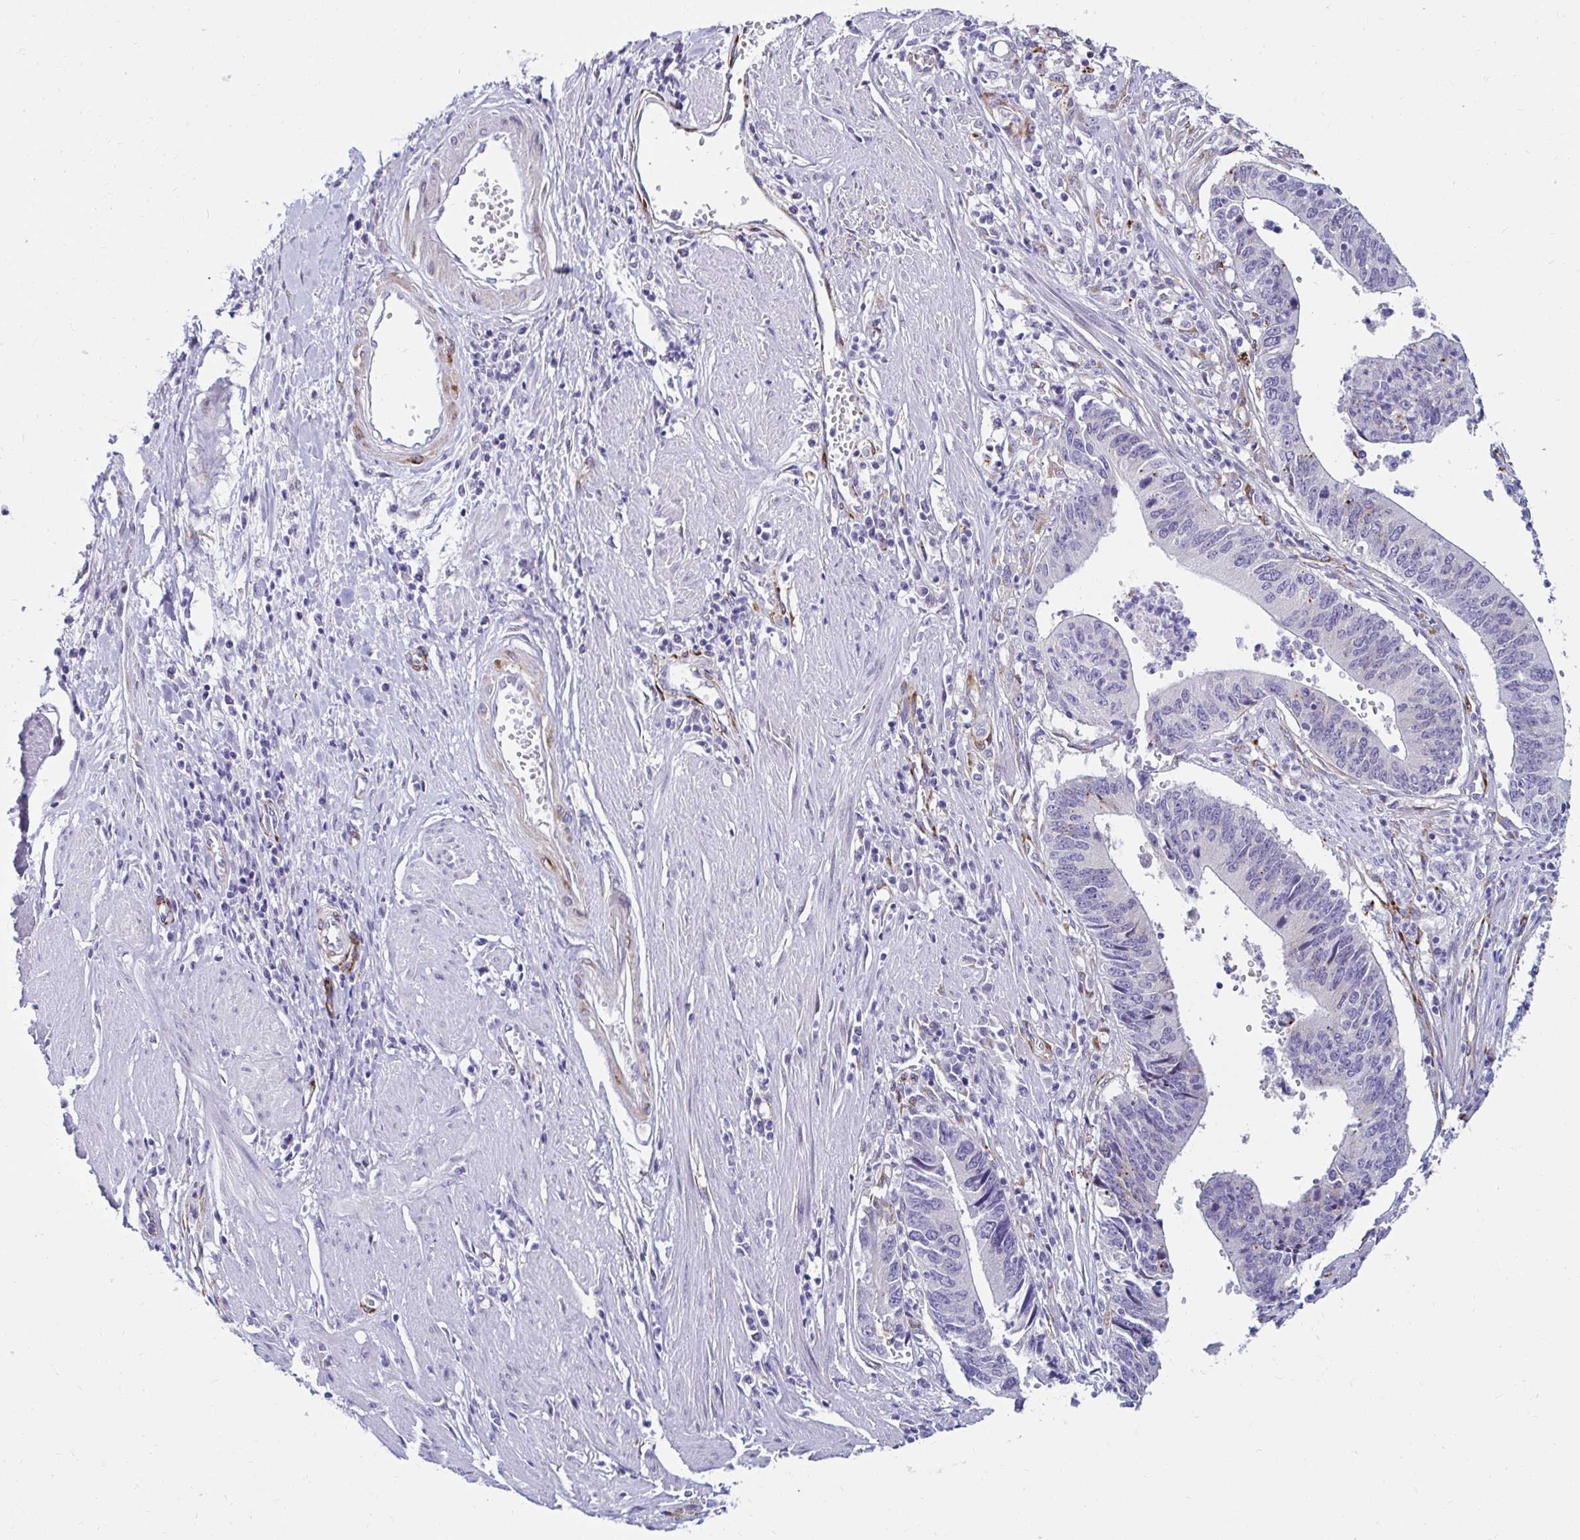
{"staining": {"intensity": "negative", "quantity": "none", "location": "none"}, "tissue": "stomach cancer", "cell_type": "Tumor cells", "image_type": "cancer", "snomed": [{"axis": "morphology", "description": "Adenocarcinoma, NOS"}, {"axis": "topography", "description": "Stomach"}], "caption": "Stomach adenocarcinoma was stained to show a protein in brown. There is no significant staining in tumor cells. (Brightfield microscopy of DAB immunohistochemistry at high magnification).", "gene": "ANKRD62", "patient": {"sex": "male", "age": 59}}